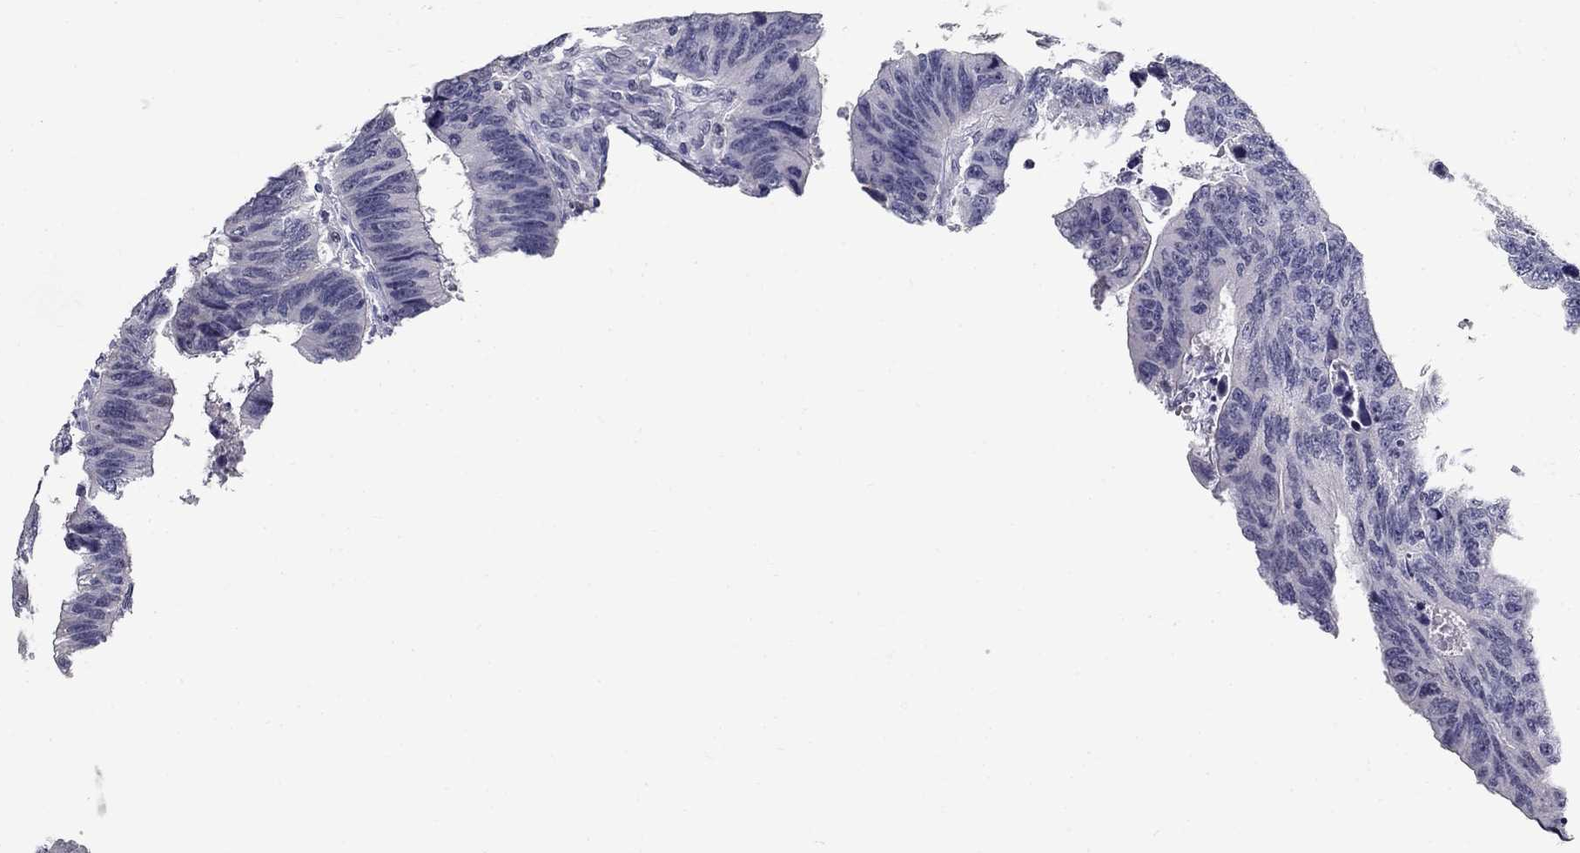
{"staining": {"intensity": "negative", "quantity": "none", "location": "none"}, "tissue": "colorectal cancer", "cell_type": "Tumor cells", "image_type": "cancer", "snomed": [{"axis": "morphology", "description": "Adenocarcinoma, NOS"}, {"axis": "topography", "description": "Rectum"}], "caption": "An image of colorectal cancer stained for a protein reveals no brown staining in tumor cells. Brightfield microscopy of immunohistochemistry stained with DAB (brown) and hematoxylin (blue), captured at high magnification.", "gene": "GUCA1A", "patient": {"sex": "female", "age": 85}}